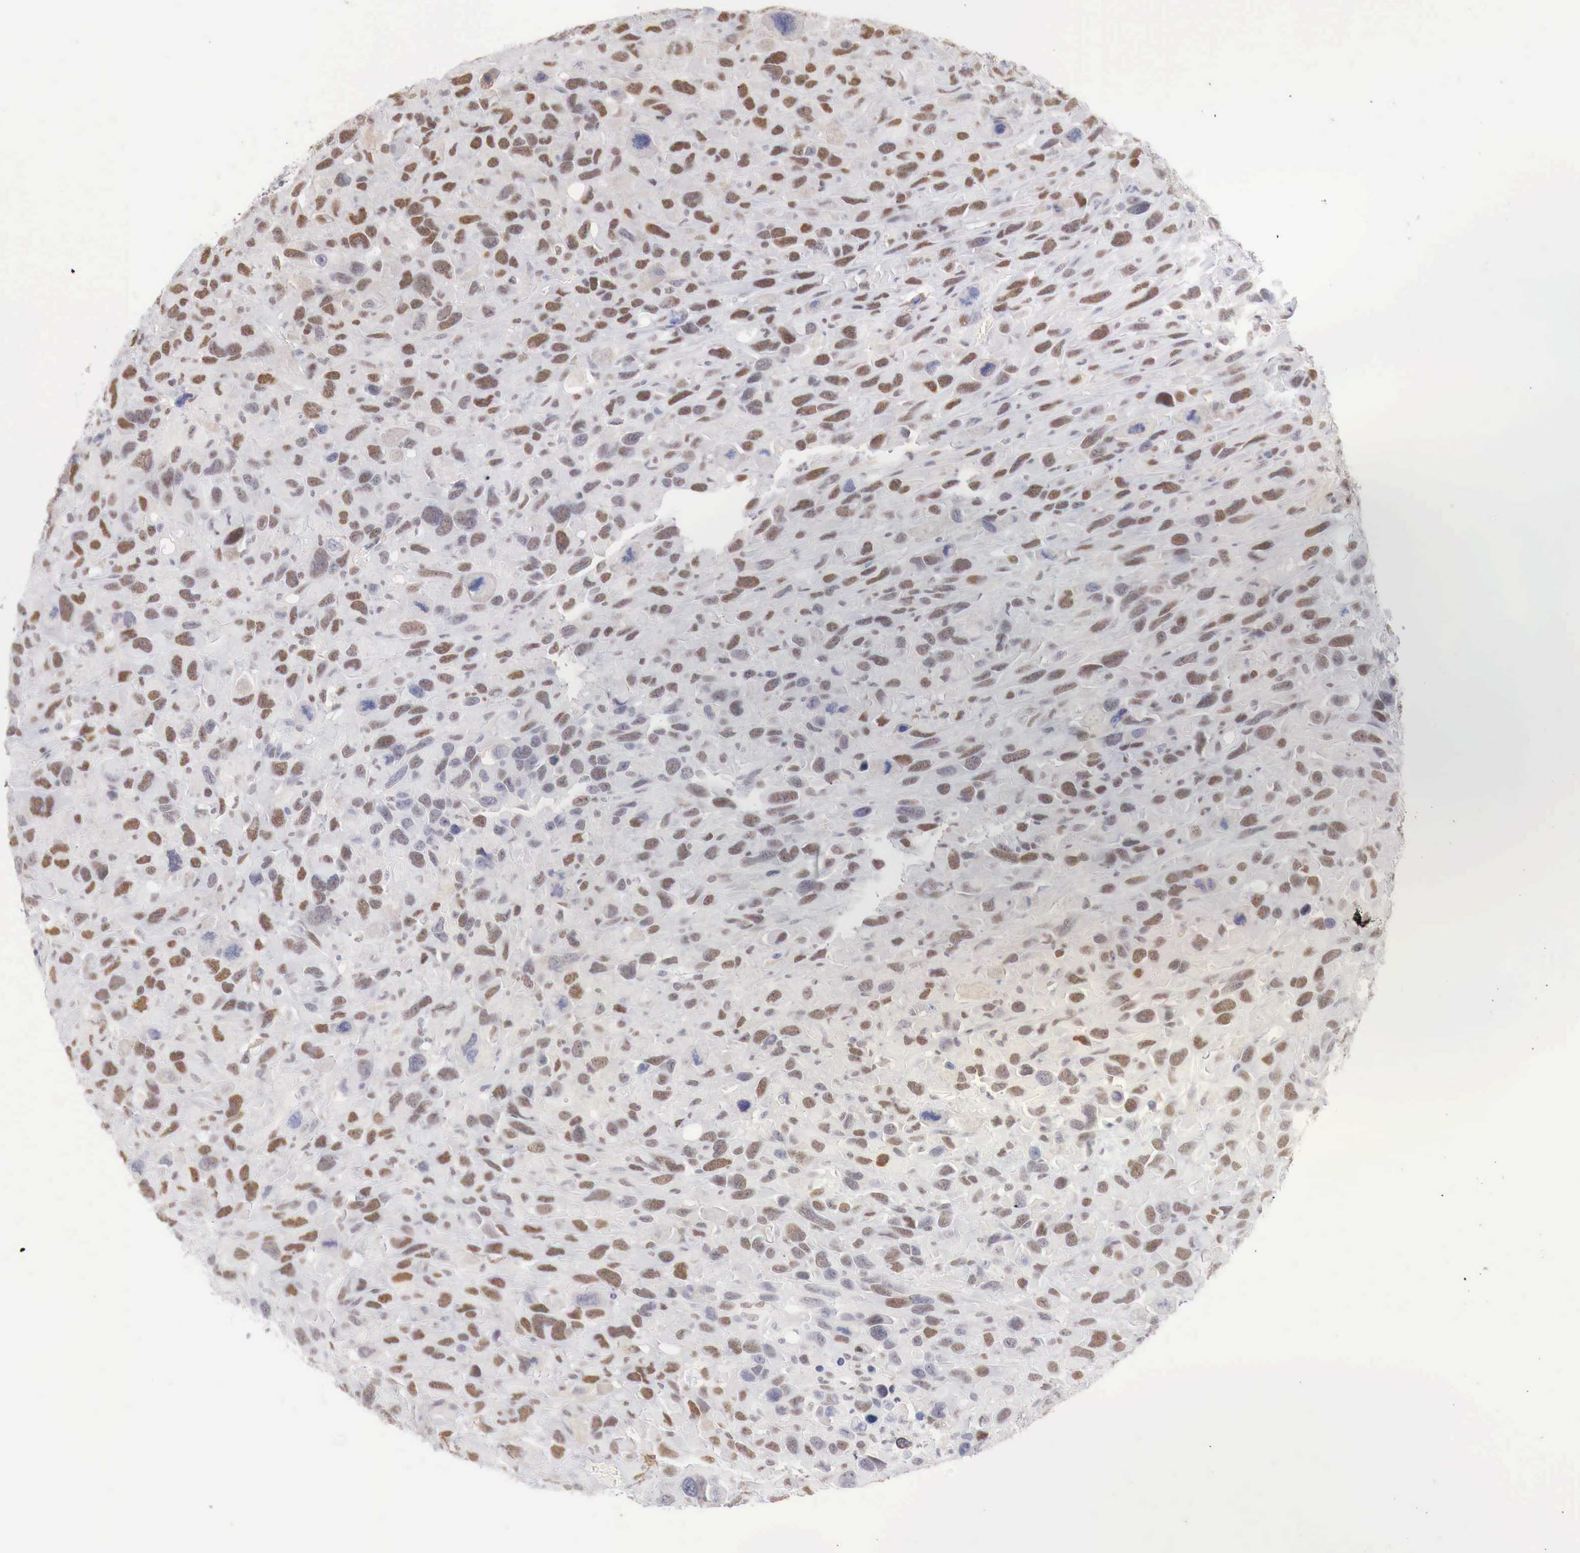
{"staining": {"intensity": "moderate", "quantity": "25%-75%", "location": "nuclear"}, "tissue": "renal cancer", "cell_type": "Tumor cells", "image_type": "cancer", "snomed": [{"axis": "morphology", "description": "Adenocarcinoma, NOS"}, {"axis": "topography", "description": "Kidney"}], "caption": "The immunohistochemical stain highlights moderate nuclear staining in tumor cells of renal cancer tissue. (Brightfield microscopy of DAB IHC at high magnification).", "gene": "FOXP2", "patient": {"sex": "male", "age": 79}}